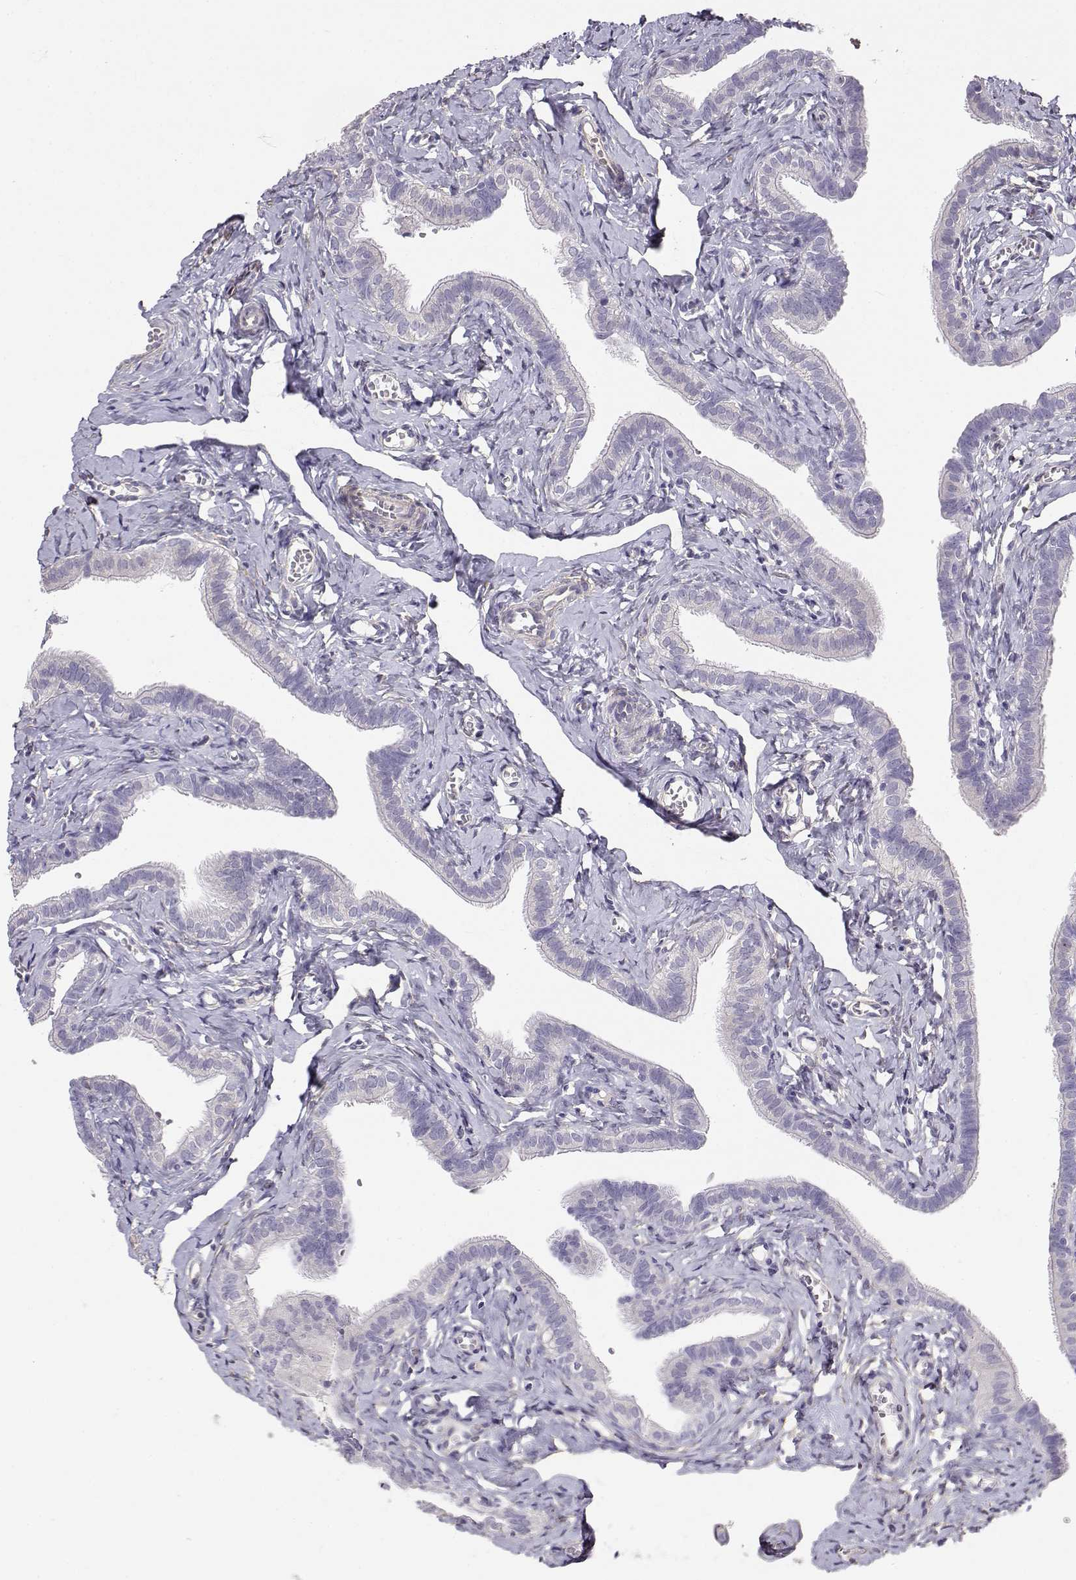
{"staining": {"intensity": "negative", "quantity": "none", "location": "none"}, "tissue": "fallopian tube", "cell_type": "Glandular cells", "image_type": "normal", "snomed": [{"axis": "morphology", "description": "Normal tissue, NOS"}, {"axis": "topography", "description": "Fallopian tube"}], "caption": "This is a histopathology image of IHC staining of benign fallopian tube, which shows no positivity in glandular cells. (DAB (3,3'-diaminobenzidine) immunohistochemistry visualized using brightfield microscopy, high magnification).", "gene": "ENDOU", "patient": {"sex": "female", "age": 41}}